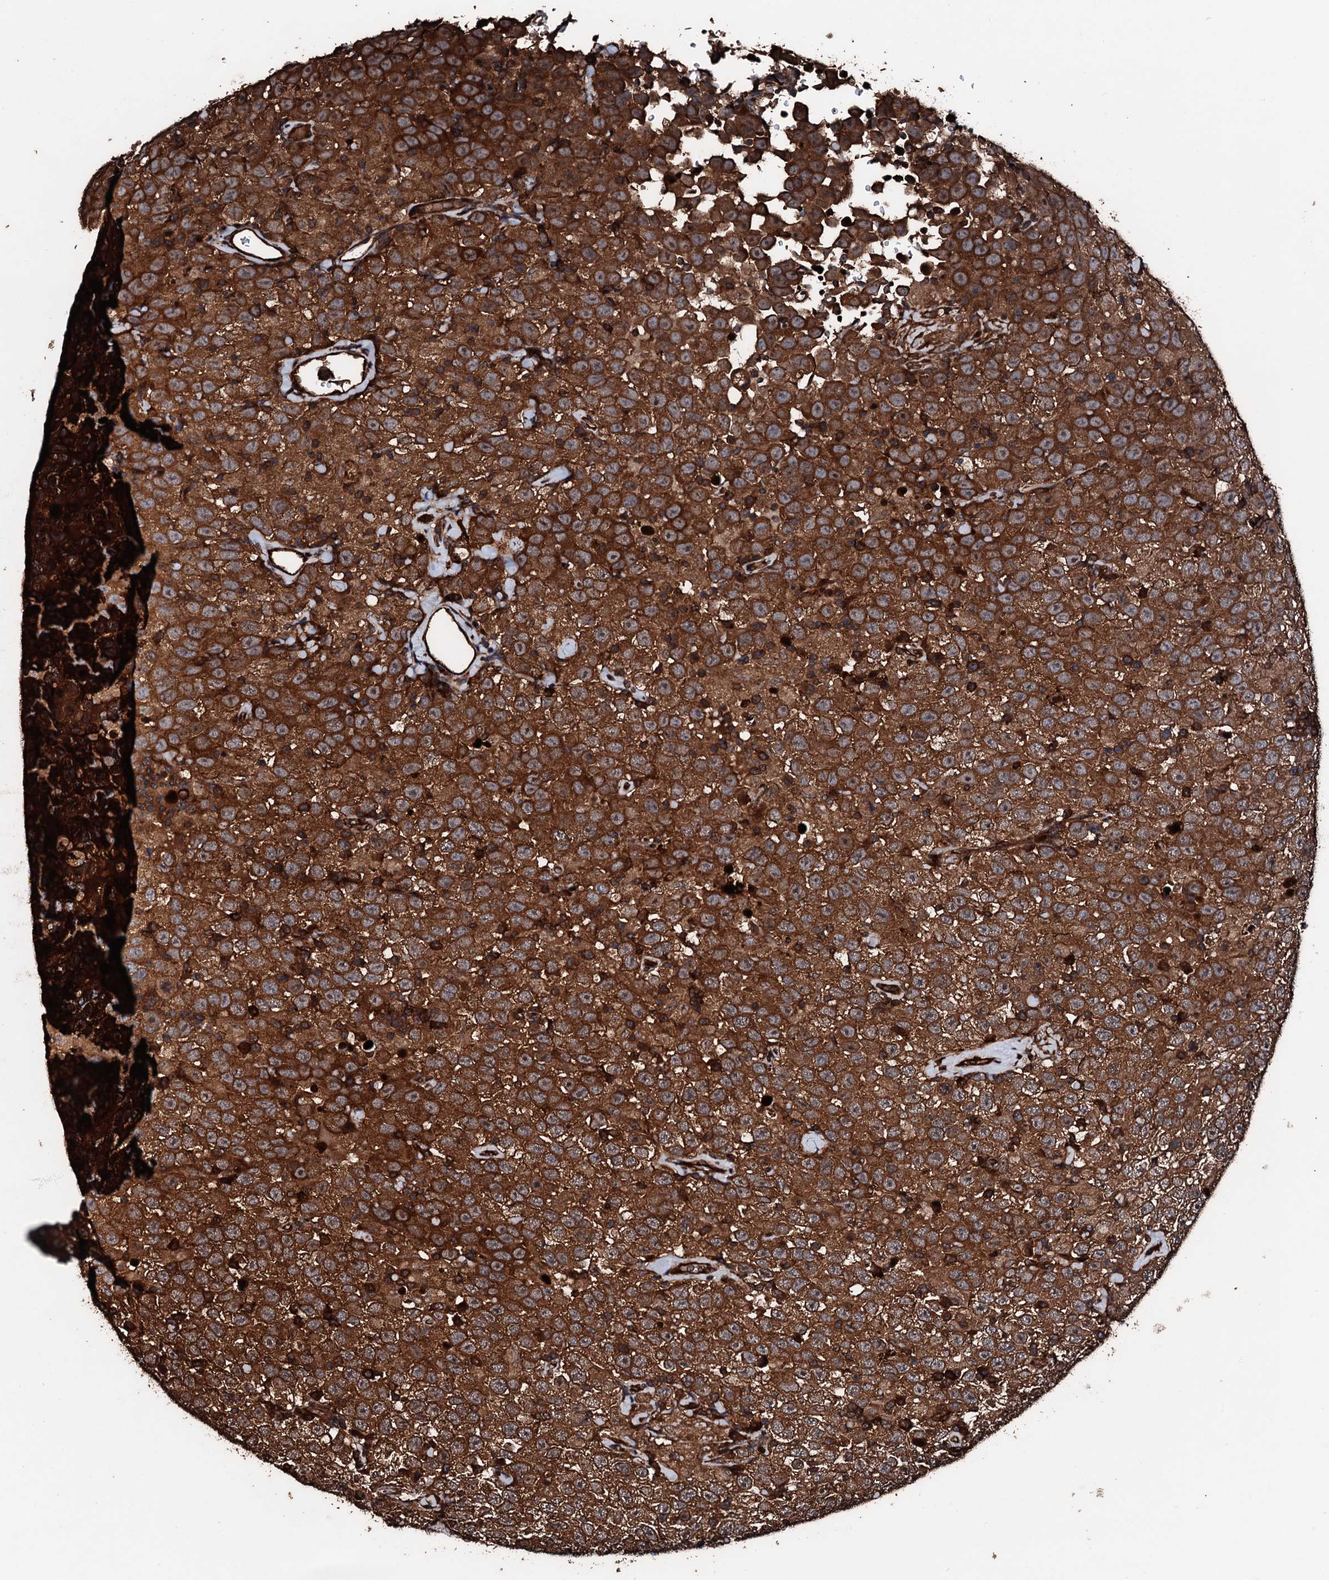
{"staining": {"intensity": "strong", "quantity": ">75%", "location": "cytoplasmic/membranous"}, "tissue": "testis cancer", "cell_type": "Tumor cells", "image_type": "cancer", "snomed": [{"axis": "morphology", "description": "Seminoma, NOS"}, {"axis": "topography", "description": "Testis"}], "caption": "Strong cytoplasmic/membranous positivity is appreciated in about >75% of tumor cells in seminoma (testis).", "gene": "KIF18A", "patient": {"sex": "male", "age": 41}}